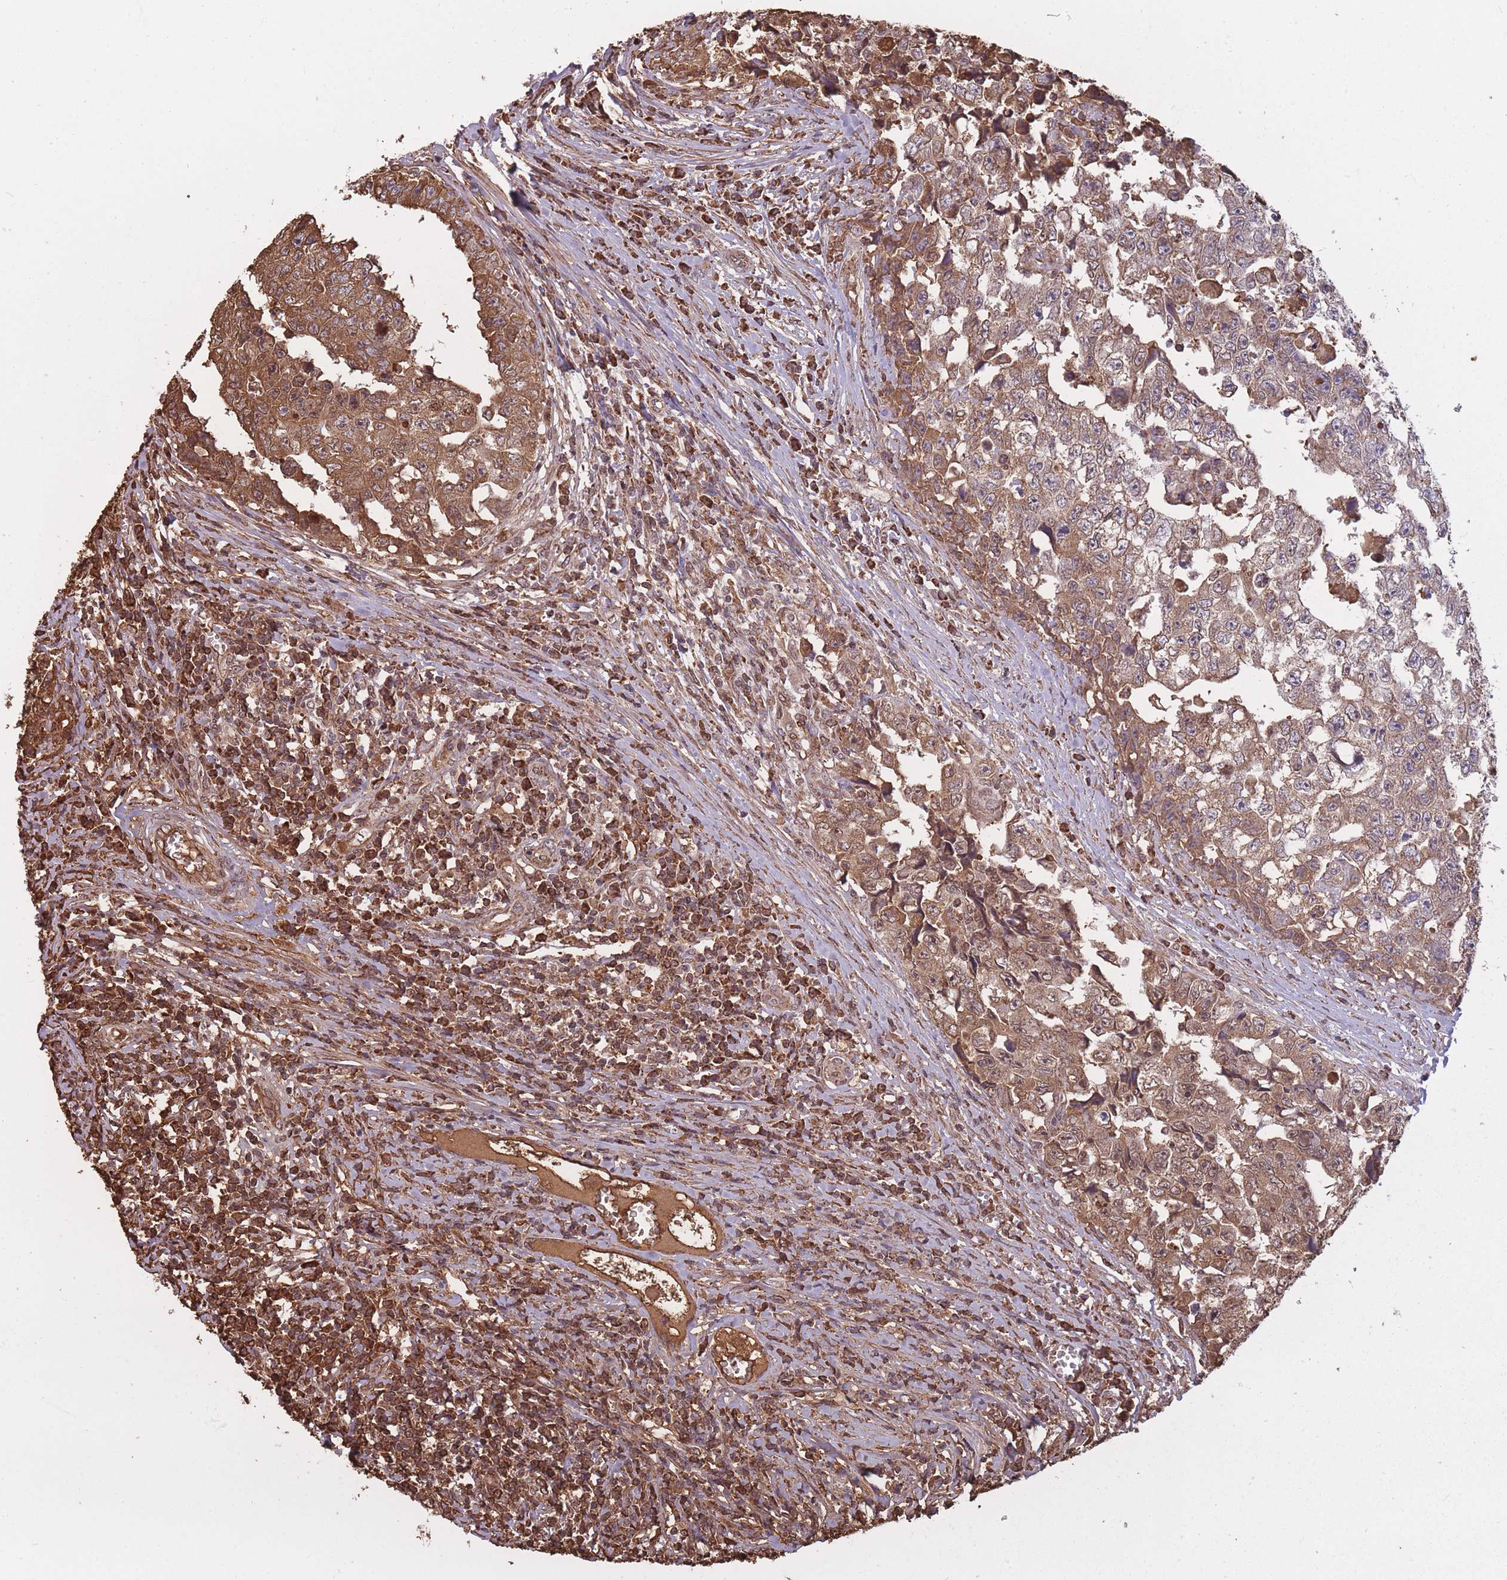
{"staining": {"intensity": "moderate", "quantity": ">75%", "location": "cytoplasmic/membranous"}, "tissue": "testis cancer", "cell_type": "Tumor cells", "image_type": "cancer", "snomed": [{"axis": "morphology", "description": "Carcinoma, Embryonal, NOS"}, {"axis": "topography", "description": "Testis"}], "caption": "Immunohistochemical staining of human embryonal carcinoma (testis) demonstrates moderate cytoplasmic/membranous protein staining in about >75% of tumor cells. The staining was performed using DAB (3,3'-diaminobenzidine) to visualize the protein expression in brown, while the nuclei were stained in blue with hematoxylin (Magnification: 20x).", "gene": "KAT2A", "patient": {"sex": "male", "age": 25}}